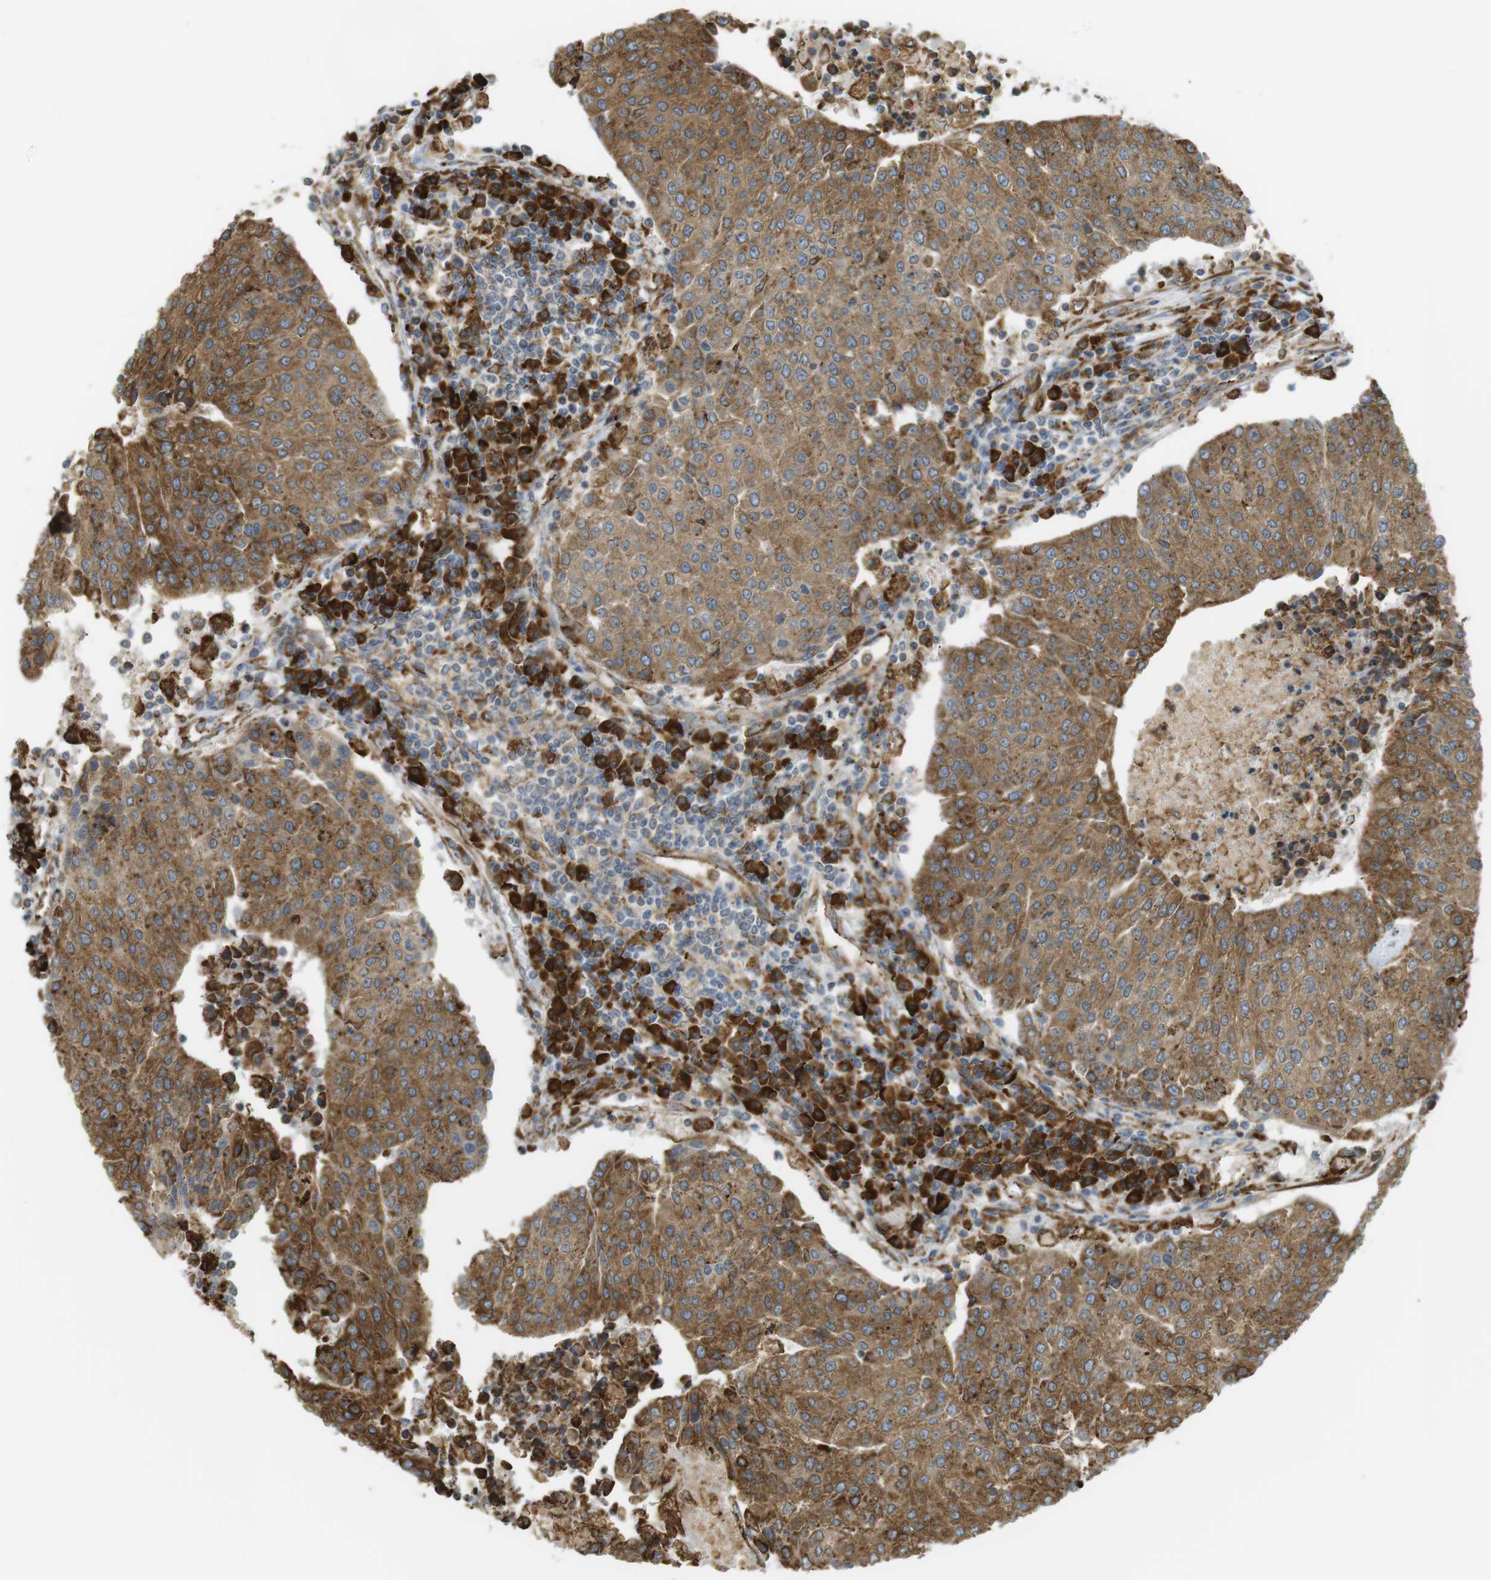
{"staining": {"intensity": "moderate", "quantity": ">75%", "location": "cytoplasmic/membranous"}, "tissue": "urothelial cancer", "cell_type": "Tumor cells", "image_type": "cancer", "snomed": [{"axis": "morphology", "description": "Urothelial carcinoma, High grade"}, {"axis": "topography", "description": "Urinary bladder"}], "caption": "This is a photomicrograph of immunohistochemistry staining of urothelial cancer, which shows moderate expression in the cytoplasmic/membranous of tumor cells.", "gene": "MBOAT2", "patient": {"sex": "female", "age": 85}}